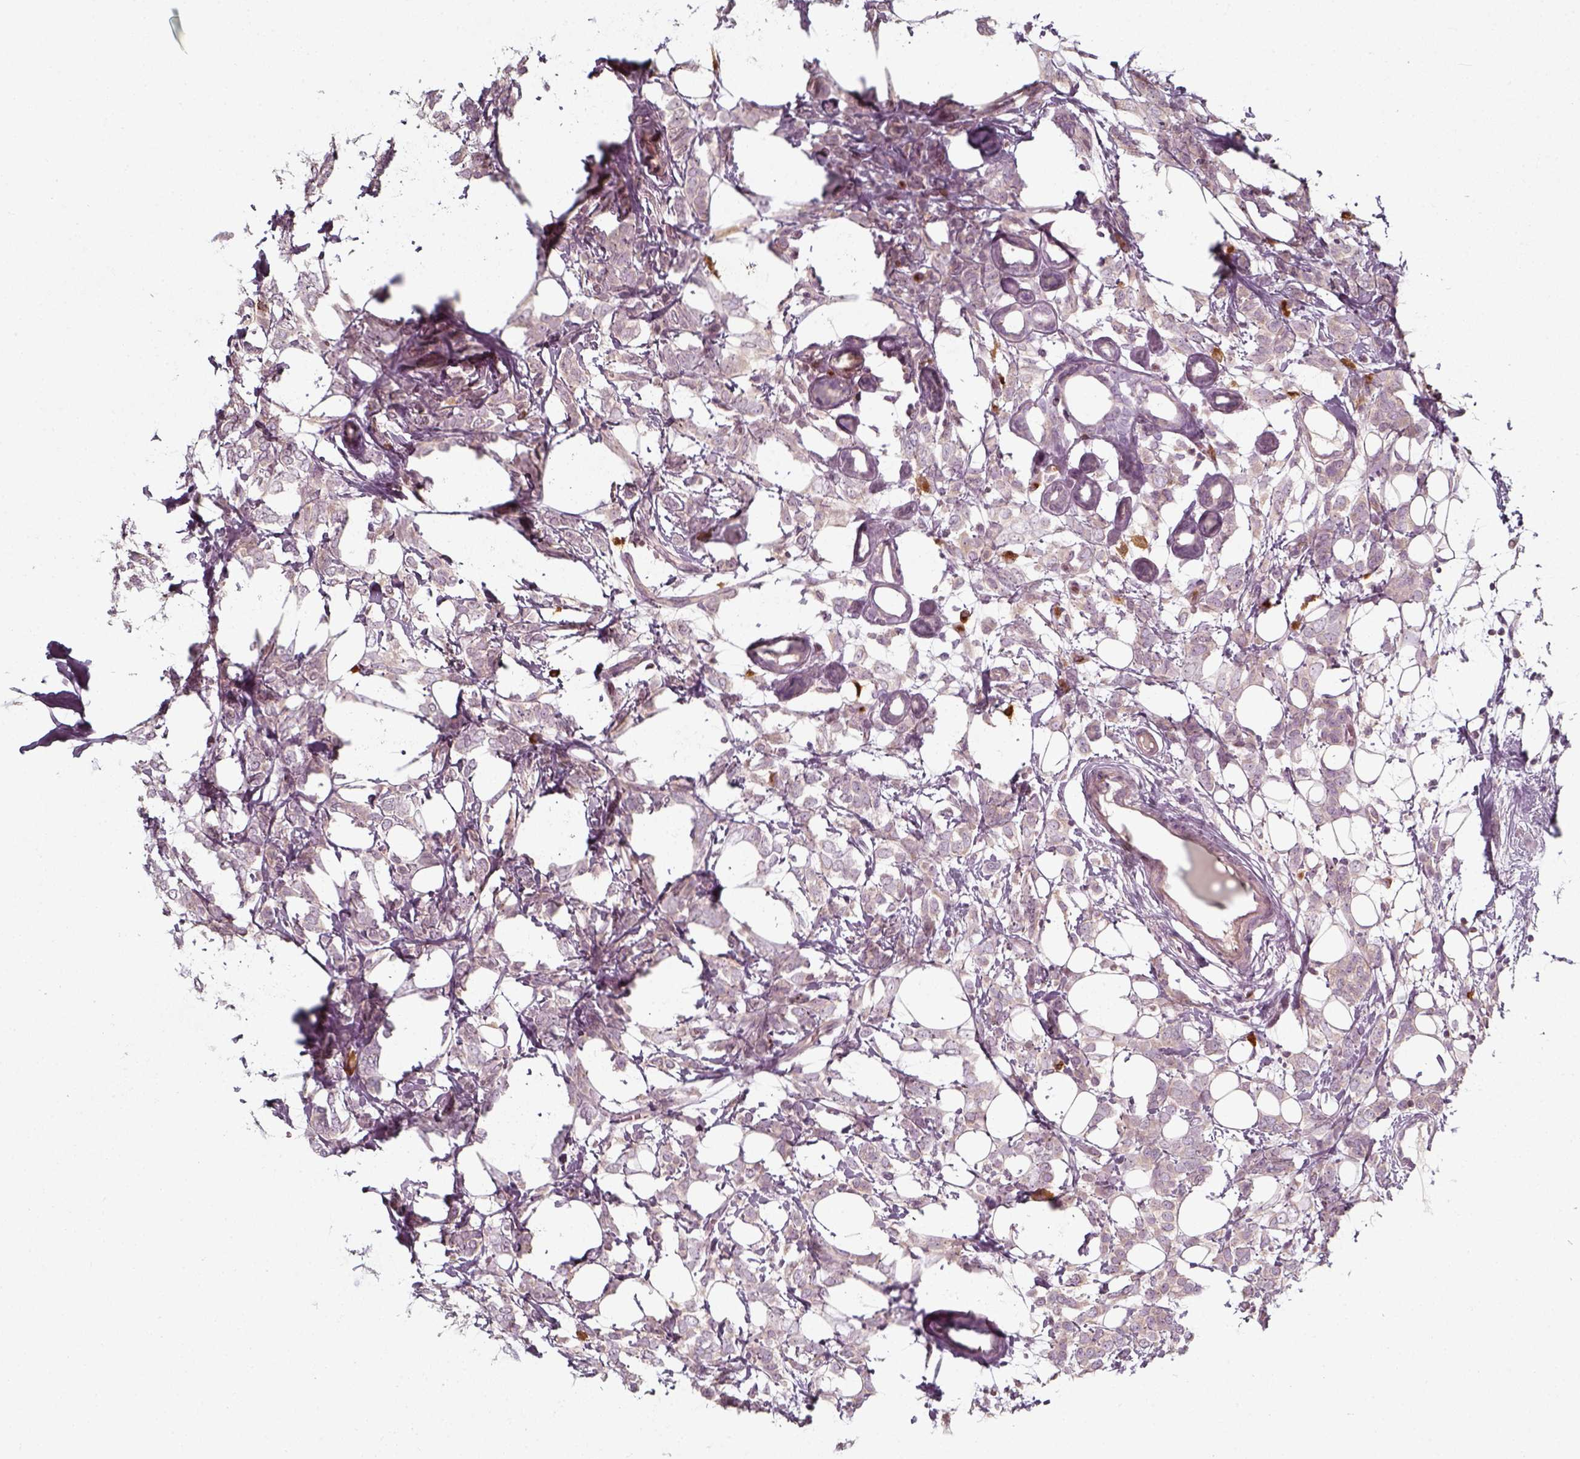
{"staining": {"intensity": "weak", "quantity": "25%-75%", "location": "cytoplasmic/membranous"}, "tissue": "breast cancer", "cell_type": "Tumor cells", "image_type": "cancer", "snomed": [{"axis": "morphology", "description": "Lobular carcinoma"}, {"axis": "topography", "description": "Breast"}], "caption": "High-power microscopy captured an IHC micrograph of breast cancer, revealing weak cytoplasmic/membranous expression in about 25%-75% of tumor cells.", "gene": "UNC13D", "patient": {"sex": "female", "age": 49}}